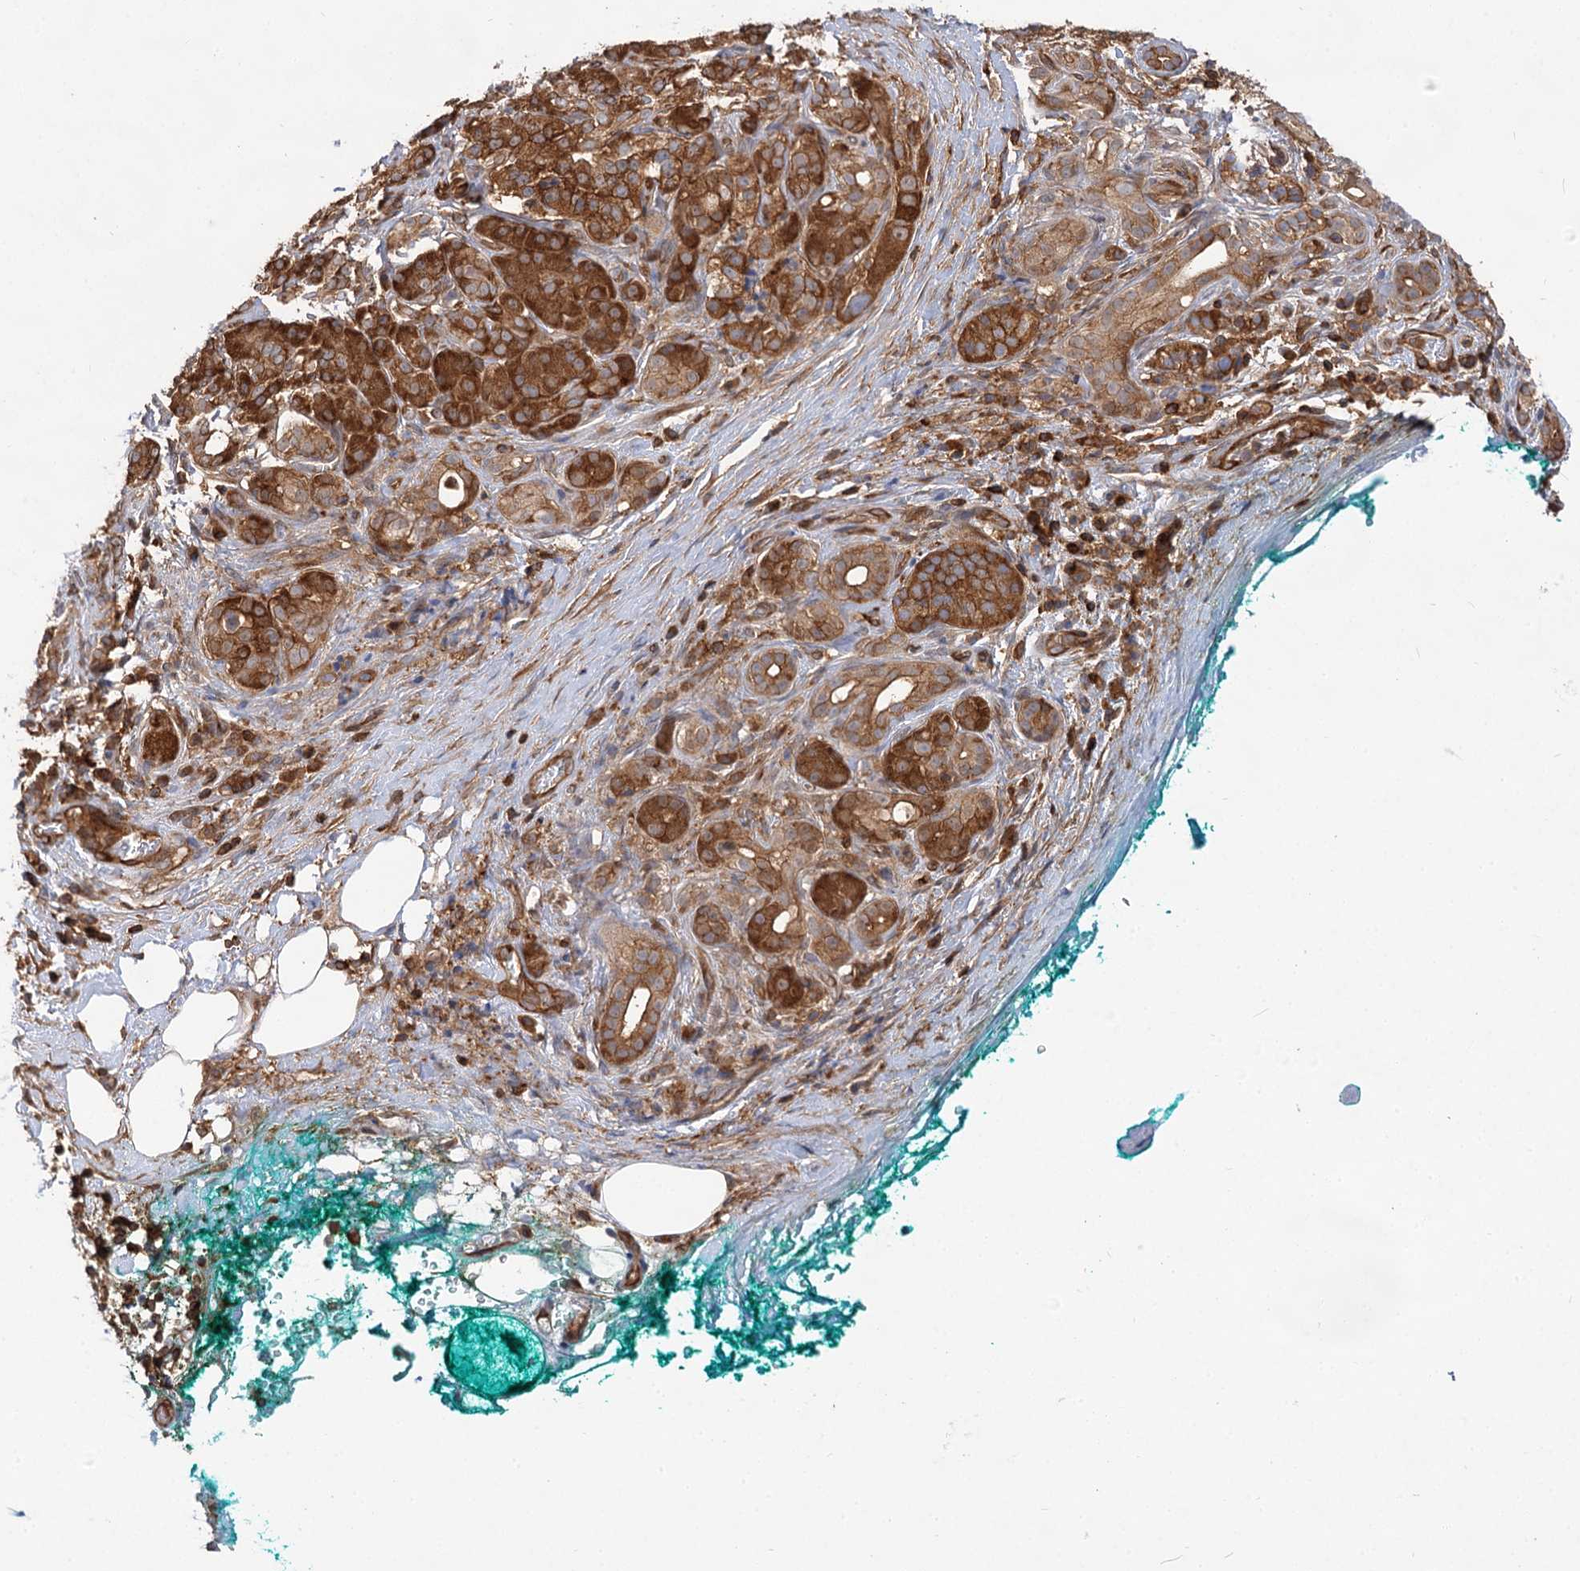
{"staining": {"intensity": "strong", "quantity": ">75%", "location": "cytoplasmic/membranous"}, "tissue": "pancreatic cancer", "cell_type": "Tumor cells", "image_type": "cancer", "snomed": [{"axis": "morphology", "description": "Adenocarcinoma, NOS"}, {"axis": "topography", "description": "Pancreas"}], "caption": "Approximately >75% of tumor cells in pancreatic cancer display strong cytoplasmic/membranous protein expression as visualized by brown immunohistochemical staining.", "gene": "PACS1", "patient": {"sex": "male", "age": 78}}